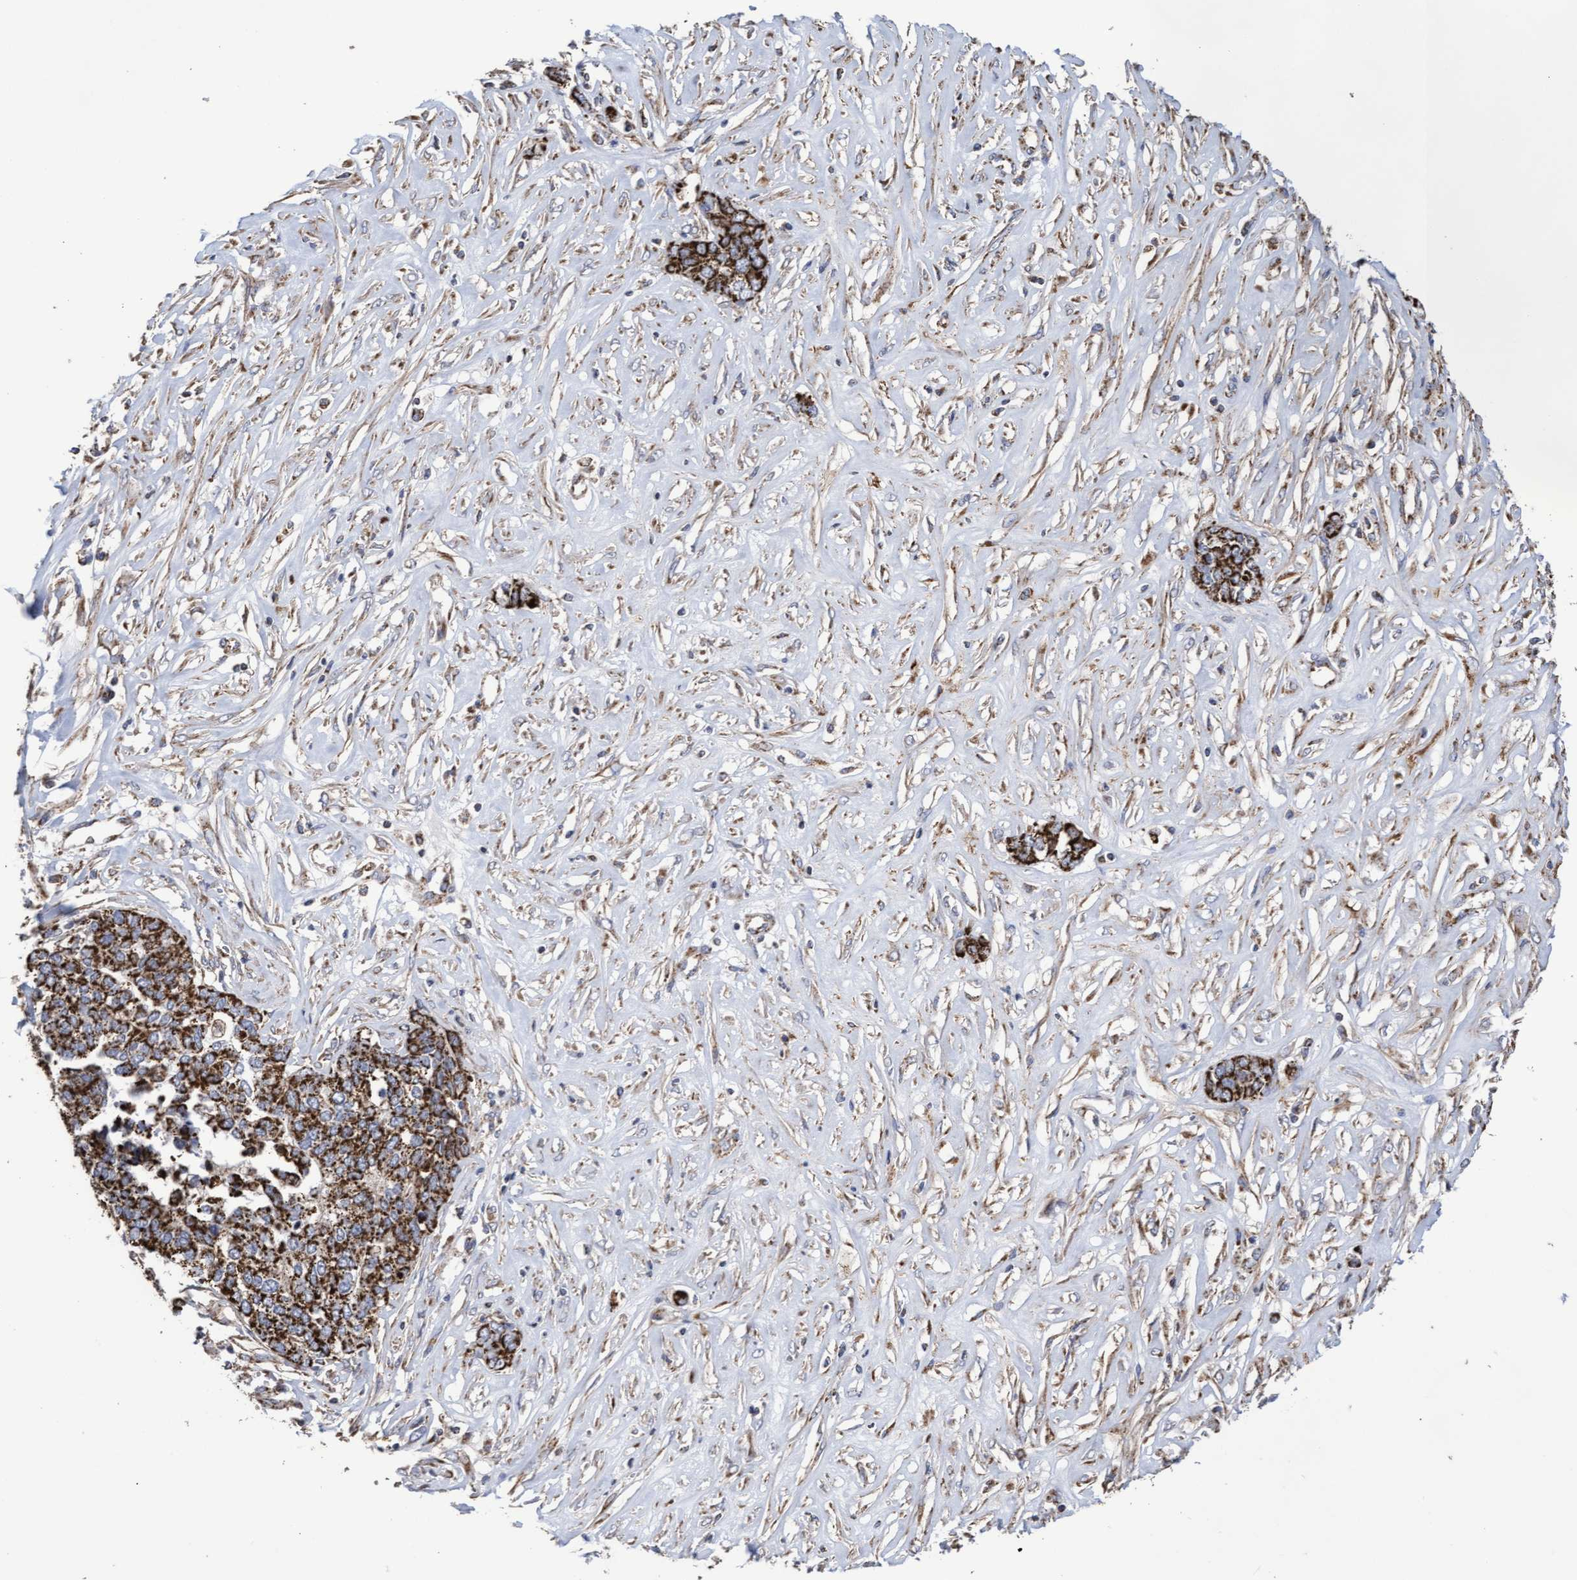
{"staining": {"intensity": "strong", "quantity": ">75%", "location": "cytoplasmic/membranous"}, "tissue": "ovarian cancer", "cell_type": "Tumor cells", "image_type": "cancer", "snomed": [{"axis": "morphology", "description": "Cystadenocarcinoma, serous, NOS"}, {"axis": "topography", "description": "Ovary"}], "caption": "Immunohistochemistry (IHC) (DAB (3,3'-diaminobenzidine)) staining of human ovarian serous cystadenocarcinoma reveals strong cytoplasmic/membranous protein staining in about >75% of tumor cells. The protein is stained brown, and the nuclei are stained in blue (DAB IHC with brightfield microscopy, high magnification).", "gene": "COBL", "patient": {"sex": "female", "age": 44}}